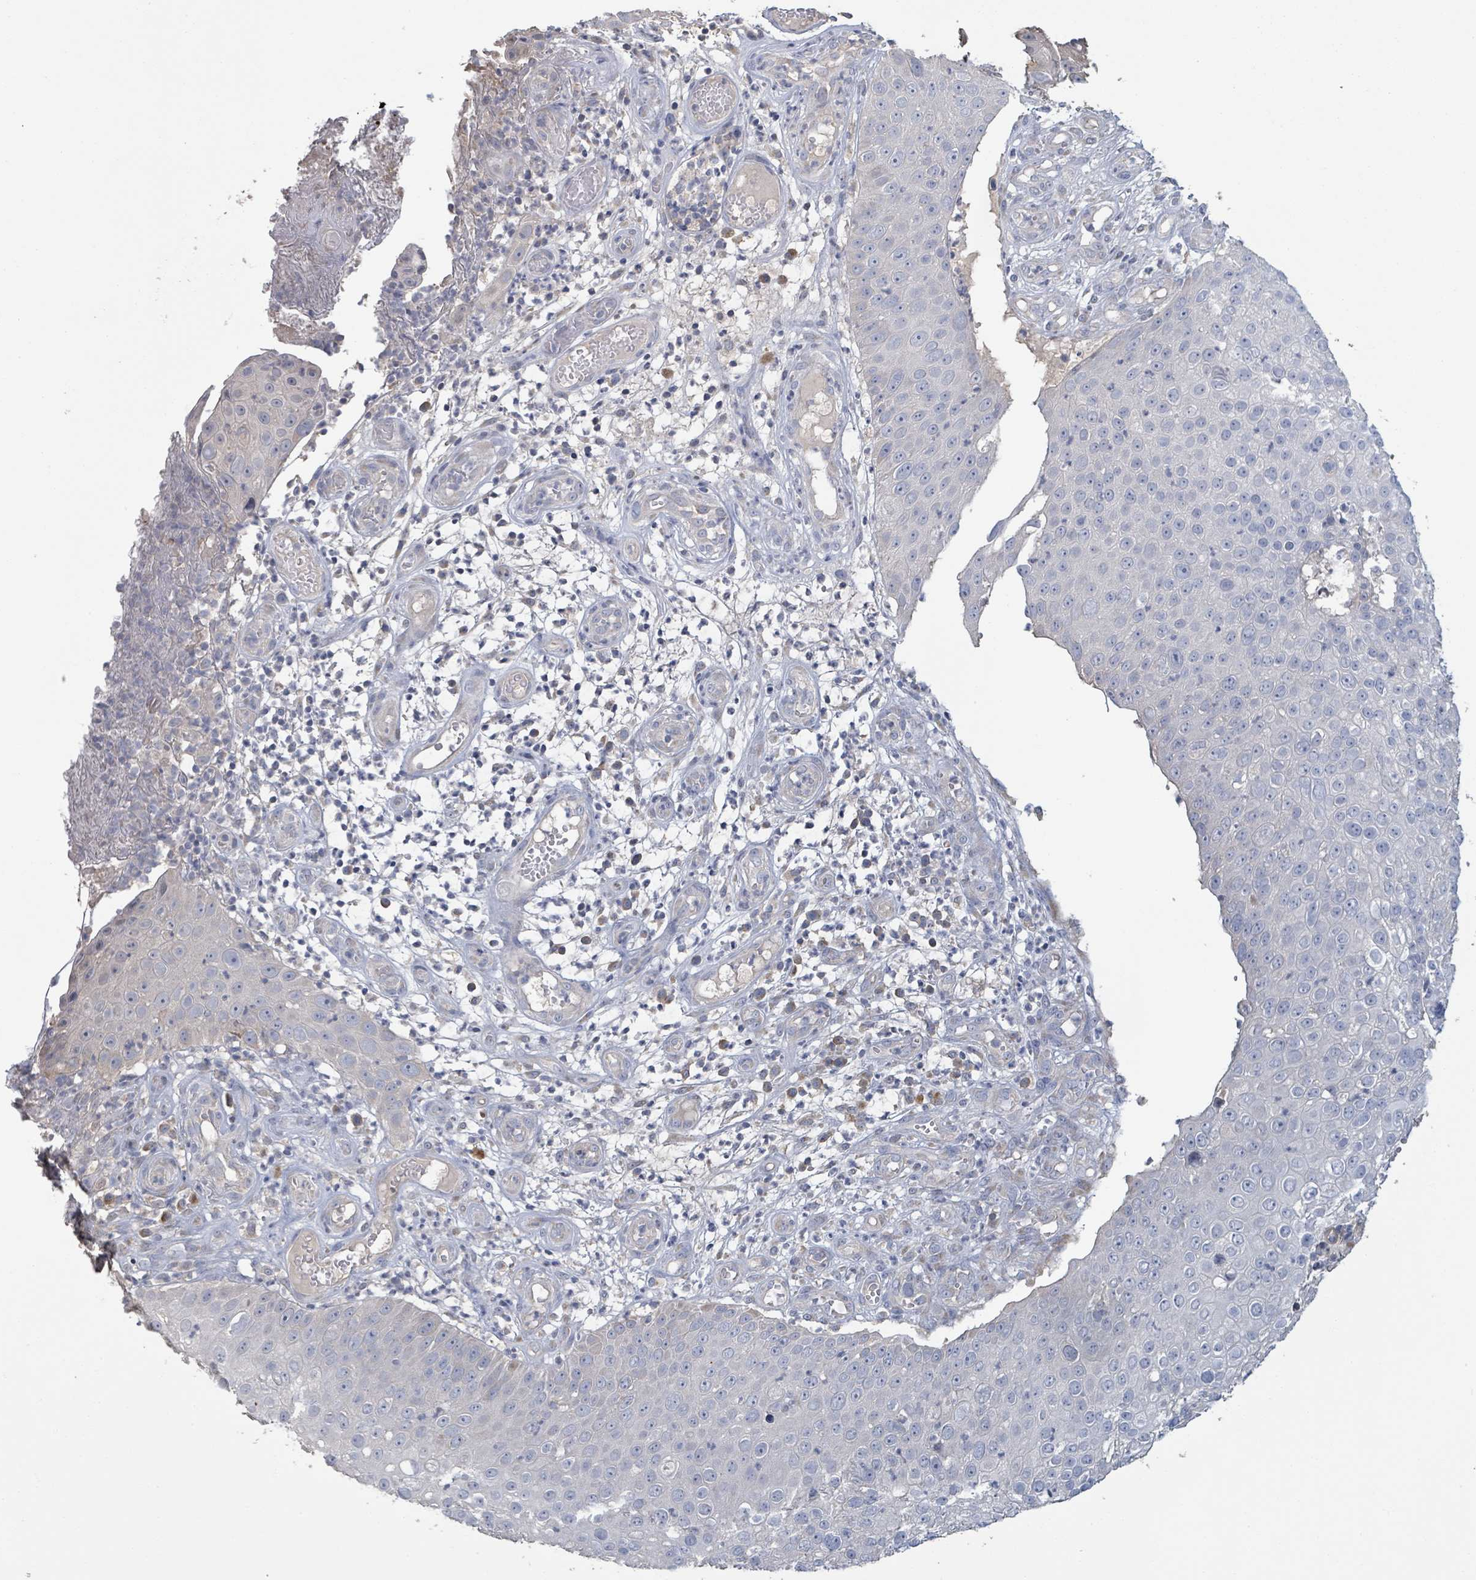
{"staining": {"intensity": "negative", "quantity": "none", "location": "none"}, "tissue": "skin cancer", "cell_type": "Tumor cells", "image_type": "cancer", "snomed": [{"axis": "morphology", "description": "Squamous cell carcinoma, NOS"}, {"axis": "topography", "description": "Skin"}], "caption": "This is an immunohistochemistry image of skin cancer. There is no staining in tumor cells.", "gene": "KCNS2", "patient": {"sex": "male", "age": 71}}